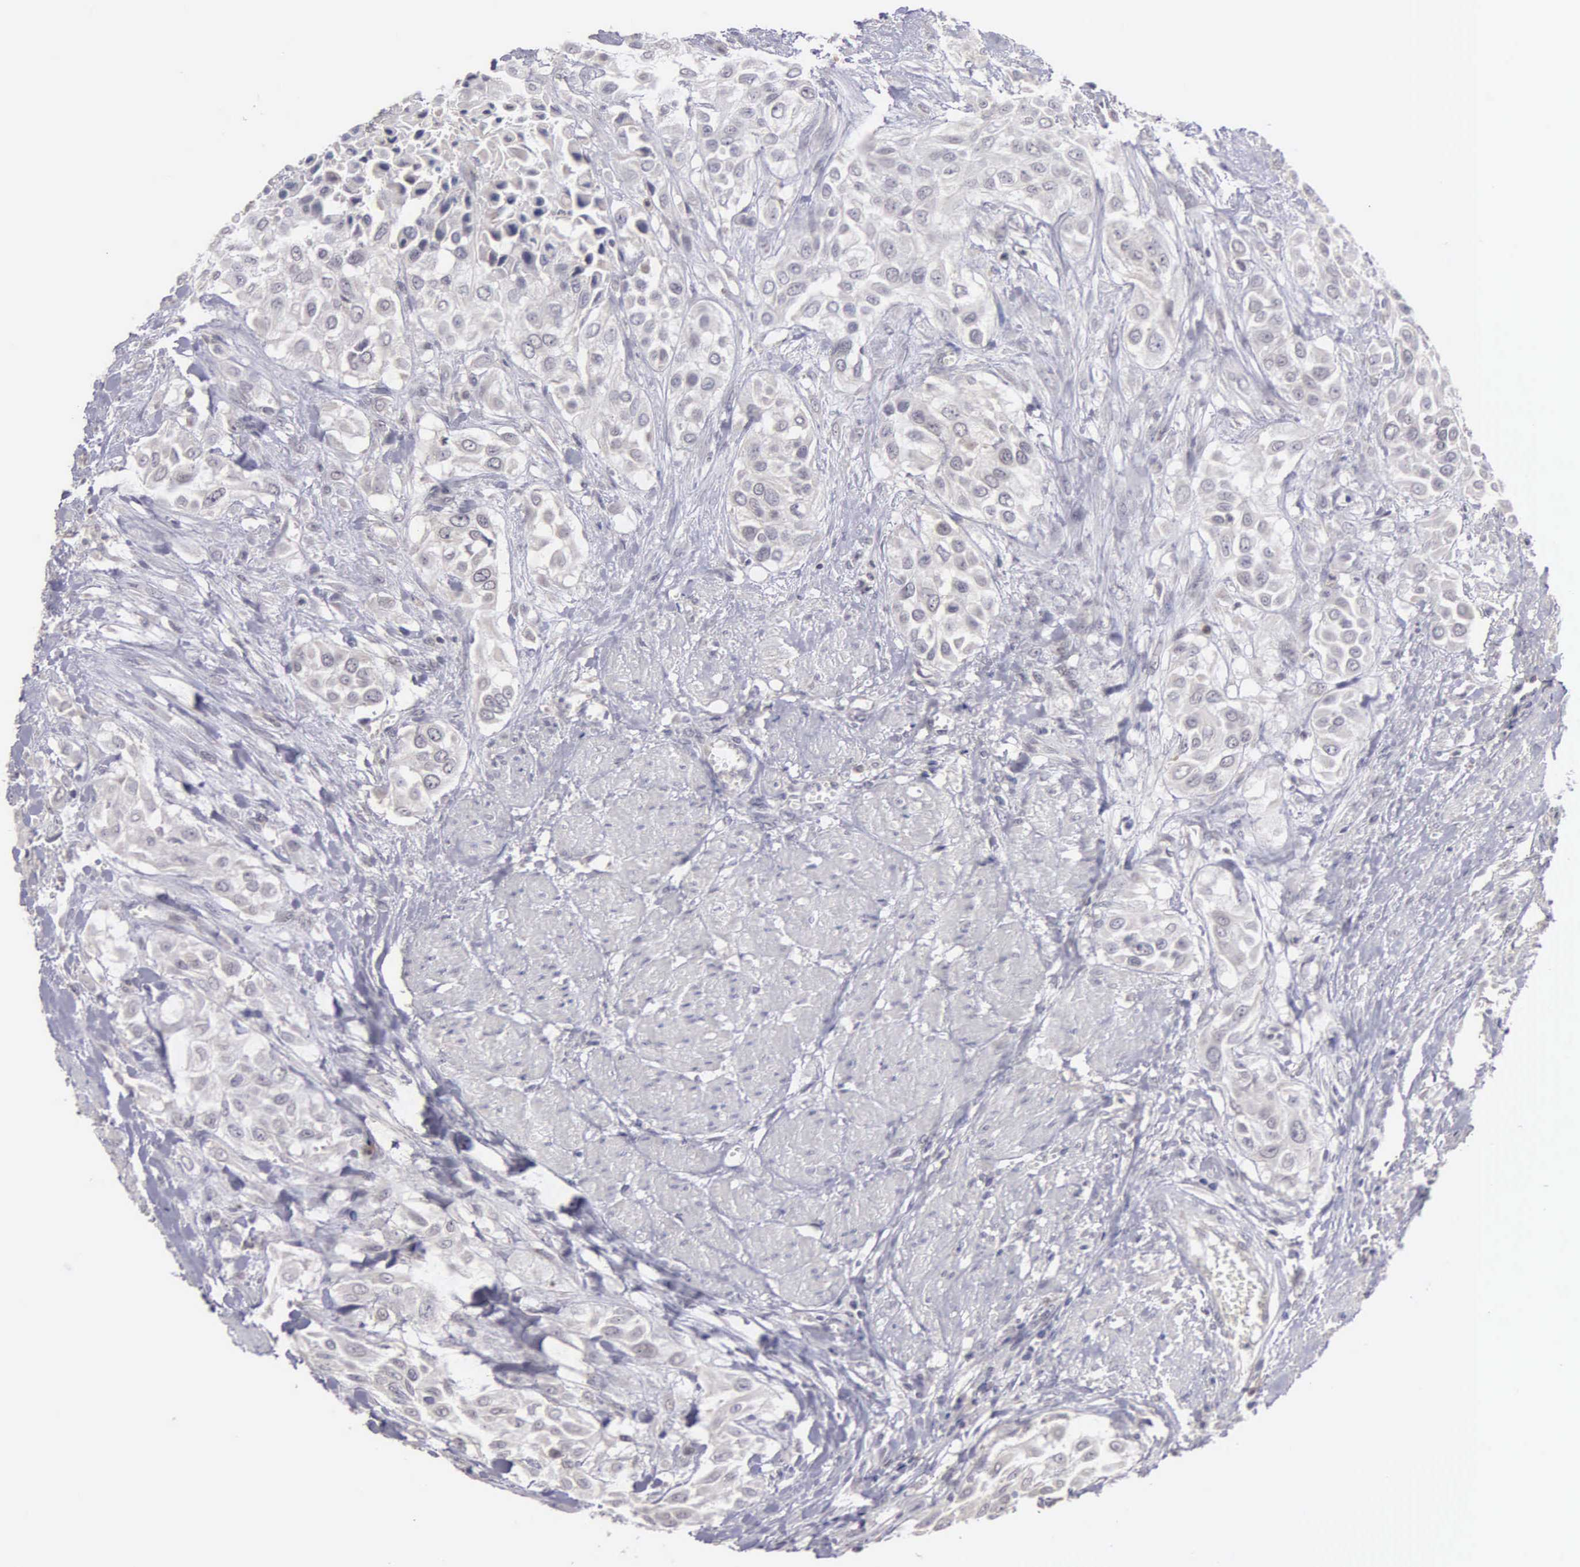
{"staining": {"intensity": "negative", "quantity": "none", "location": "none"}, "tissue": "urothelial cancer", "cell_type": "Tumor cells", "image_type": "cancer", "snomed": [{"axis": "morphology", "description": "Urothelial carcinoma, High grade"}, {"axis": "topography", "description": "Urinary bladder"}], "caption": "The histopathology image reveals no significant staining in tumor cells of urothelial cancer.", "gene": "BRD1", "patient": {"sex": "male", "age": 57}}